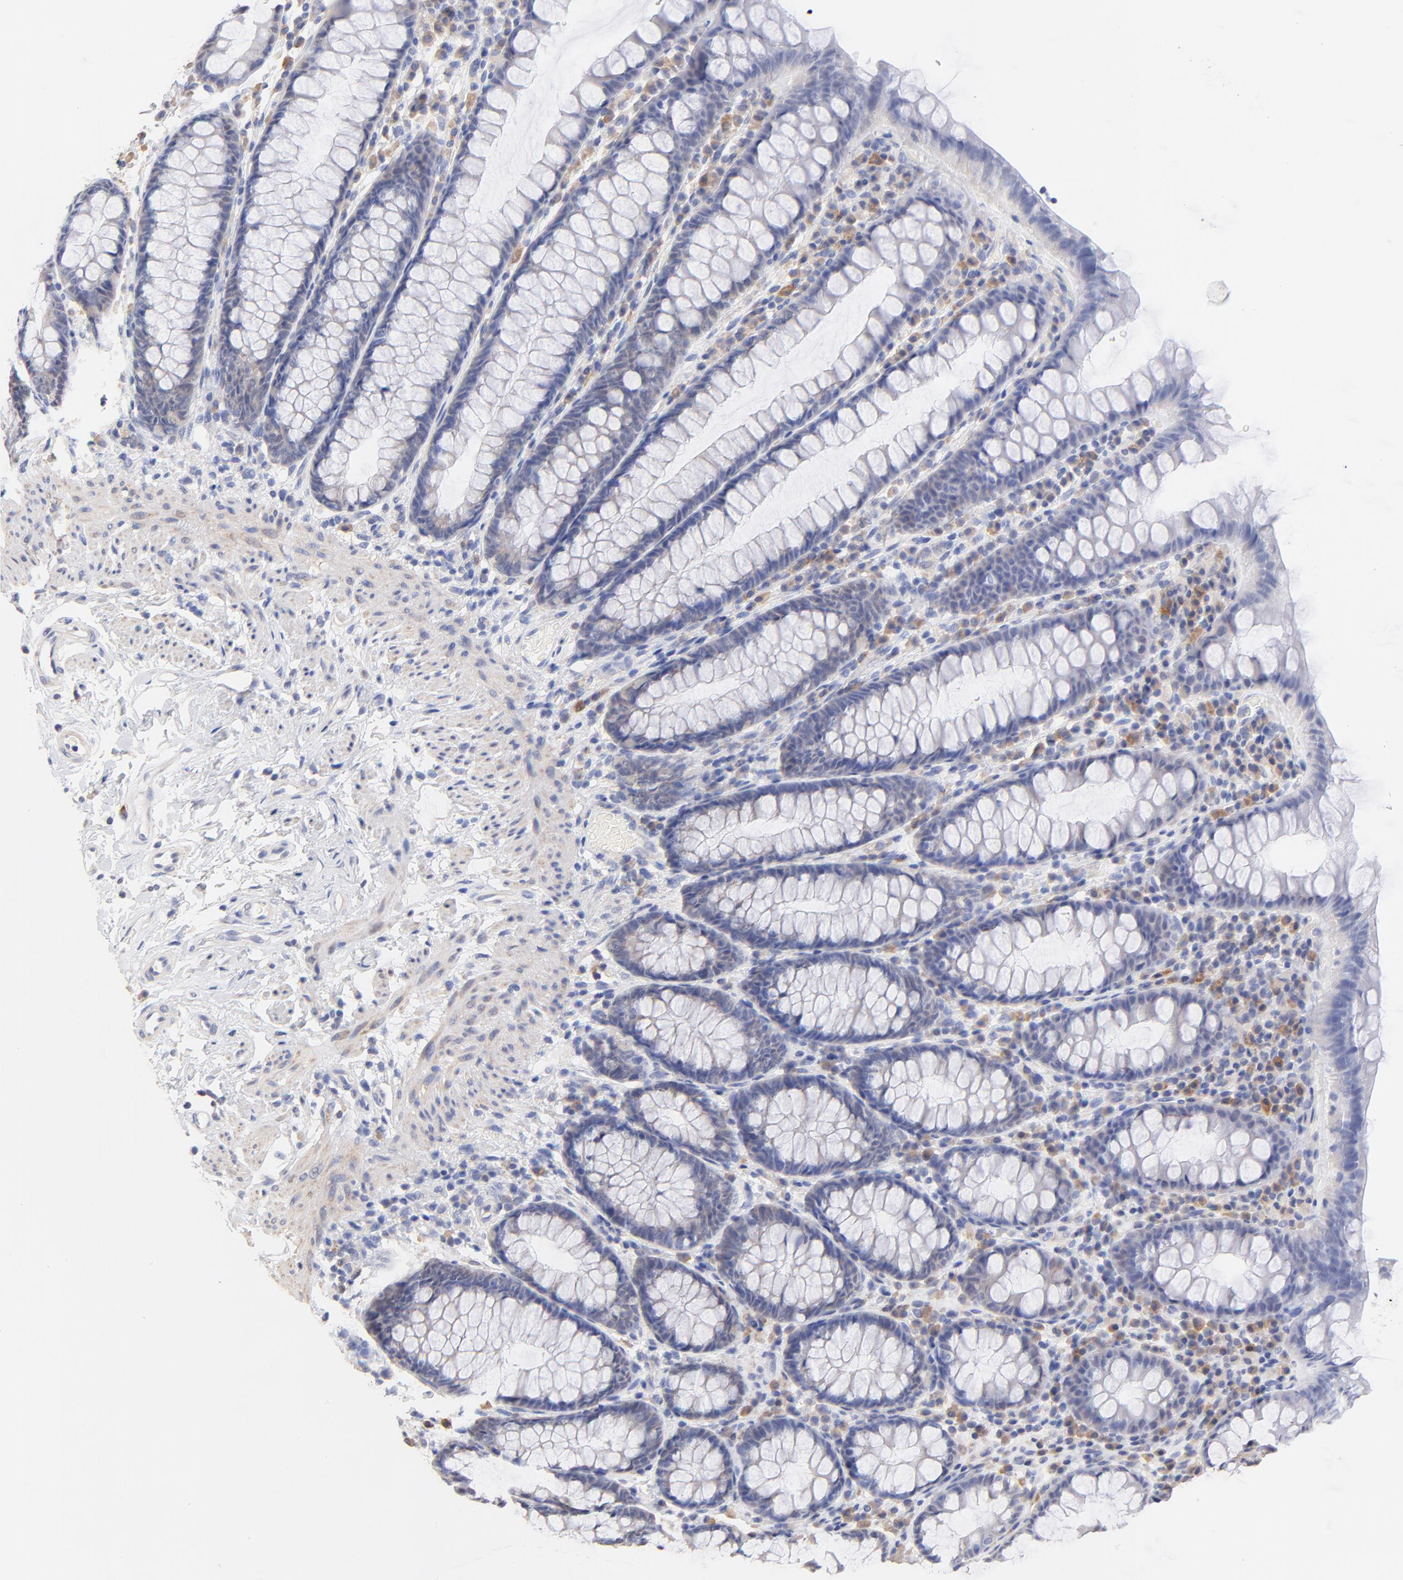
{"staining": {"intensity": "weak", "quantity": "<25%", "location": "cytoplasmic/membranous"}, "tissue": "rectum", "cell_type": "Glandular cells", "image_type": "normal", "snomed": [{"axis": "morphology", "description": "Normal tissue, NOS"}, {"axis": "topography", "description": "Rectum"}], "caption": "A high-resolution micrograph shows immunohistochemistry staining of normal rectum, which demonstrates no significant expression in glandular cells. (Stains: DAB immunohistochemistry (IHC) with hematoxylin counter stain, Microscopy: brightfield microscopy at high magnification).", "gene": "TWNK", "patient": {"sex": "male", "age": 92}}